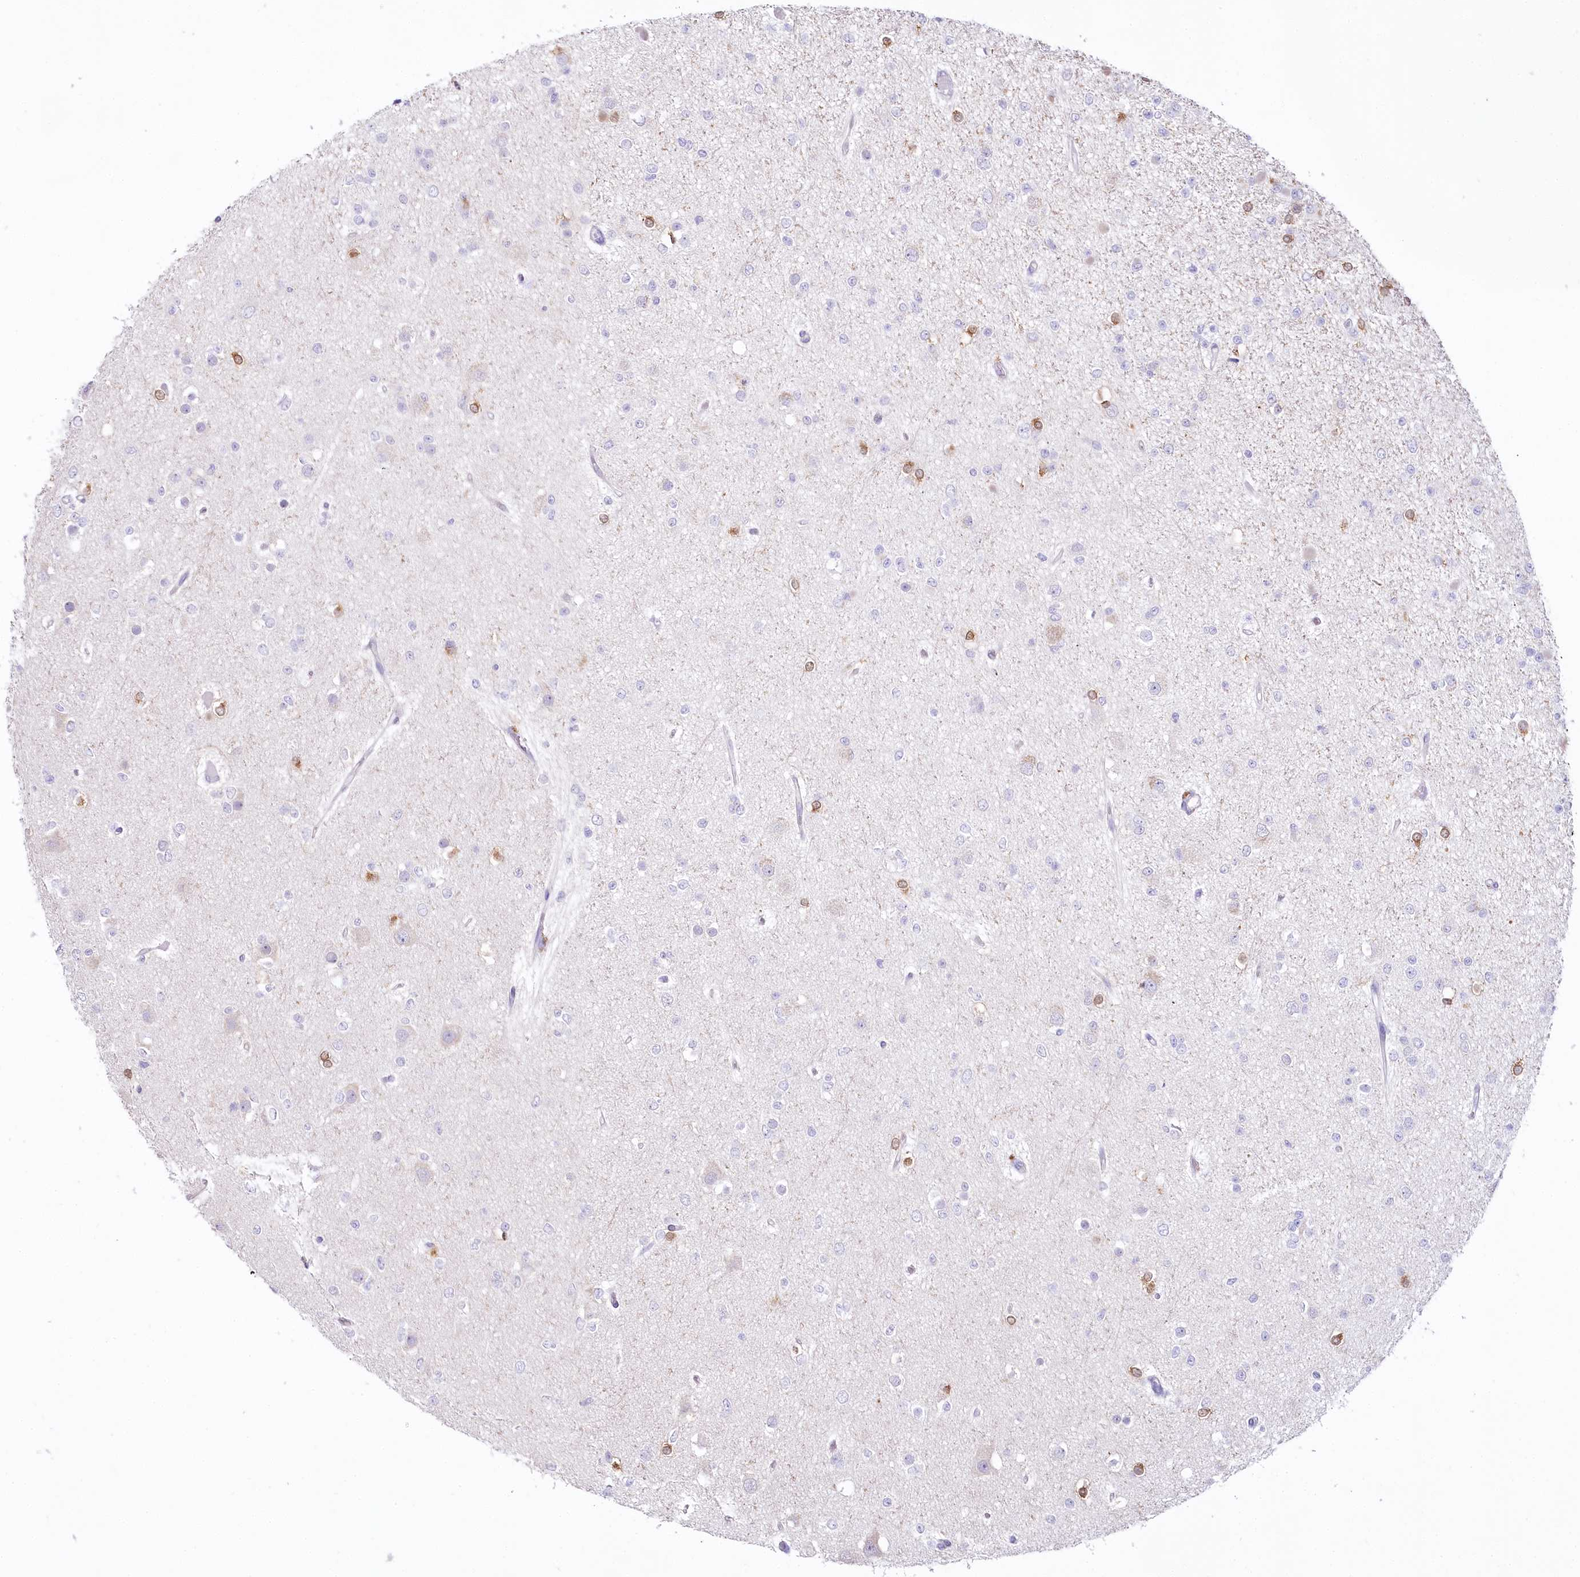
{"staining": {"intensity": "moderate", "quantity": "<25%", "location": "cytoplasmic/membranous,nuclear"}, "tissue": "glioma", "cell_type": "Tumor cells", "image_type": "cancer", "snomed": [{"axis": "morphology", "description": "Glioma, malignant, Low grade"}, {"axis": "topography", "description": "Brain"}], "caption": "The micrograph demonstrates immunohistochemical staining of glioma. There is moderate cytoplasmic/membranous and nuclear expression is present in approximately <25% of tumor cells.", "gene": "MYOZ1", "patient": {"sex": "female", "age": 22}}